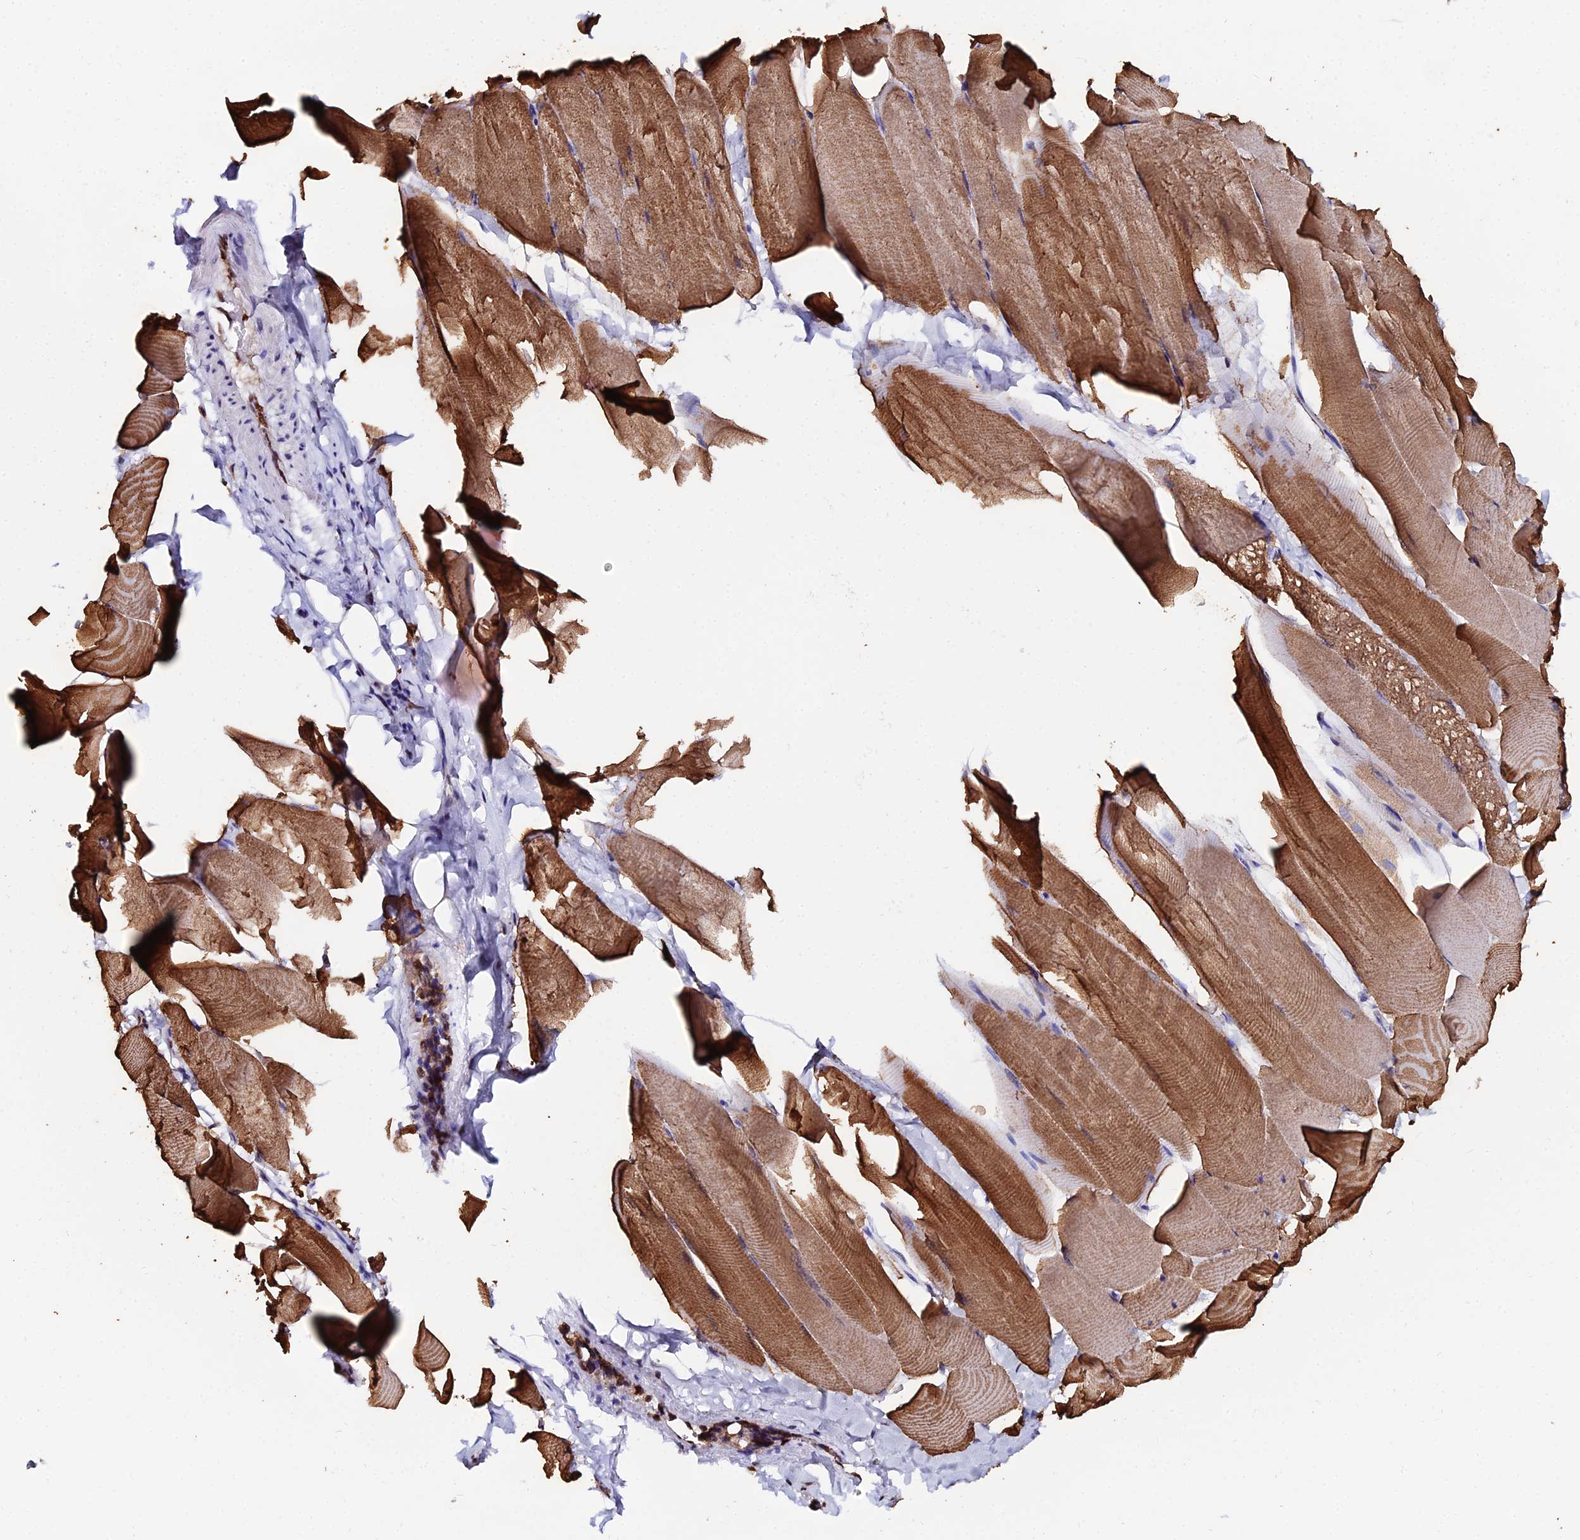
{"staining": {"intensity": "moderate", "quantity": ">75%", "location": "cytoplasmic/membranous"}, "tissue": "skeletal muscle", "cell_type": "Myocytes", "image_type": "normal", "snomed": [{"axis": "morphology", "description": "Normal tissue, NOS"}, {"axis": "topography", "description": "Skeletal muscle"}], "caption": "Immunohistochemistry staining of unremarkable skeletal muscle, which displays medium levels of moderate cytoplasmic/membranous staining in about >75% of myocytes indicating moderate cytoplasmic/membranous protein expression. The staining was performed using DAB (3,3'-diaminobenzidine) (brown) for protein detection and nuclei were counterstained in hematoxylin (blue).", "gene": "TIFA", "patient": {"sex": "male", "age": 25}}